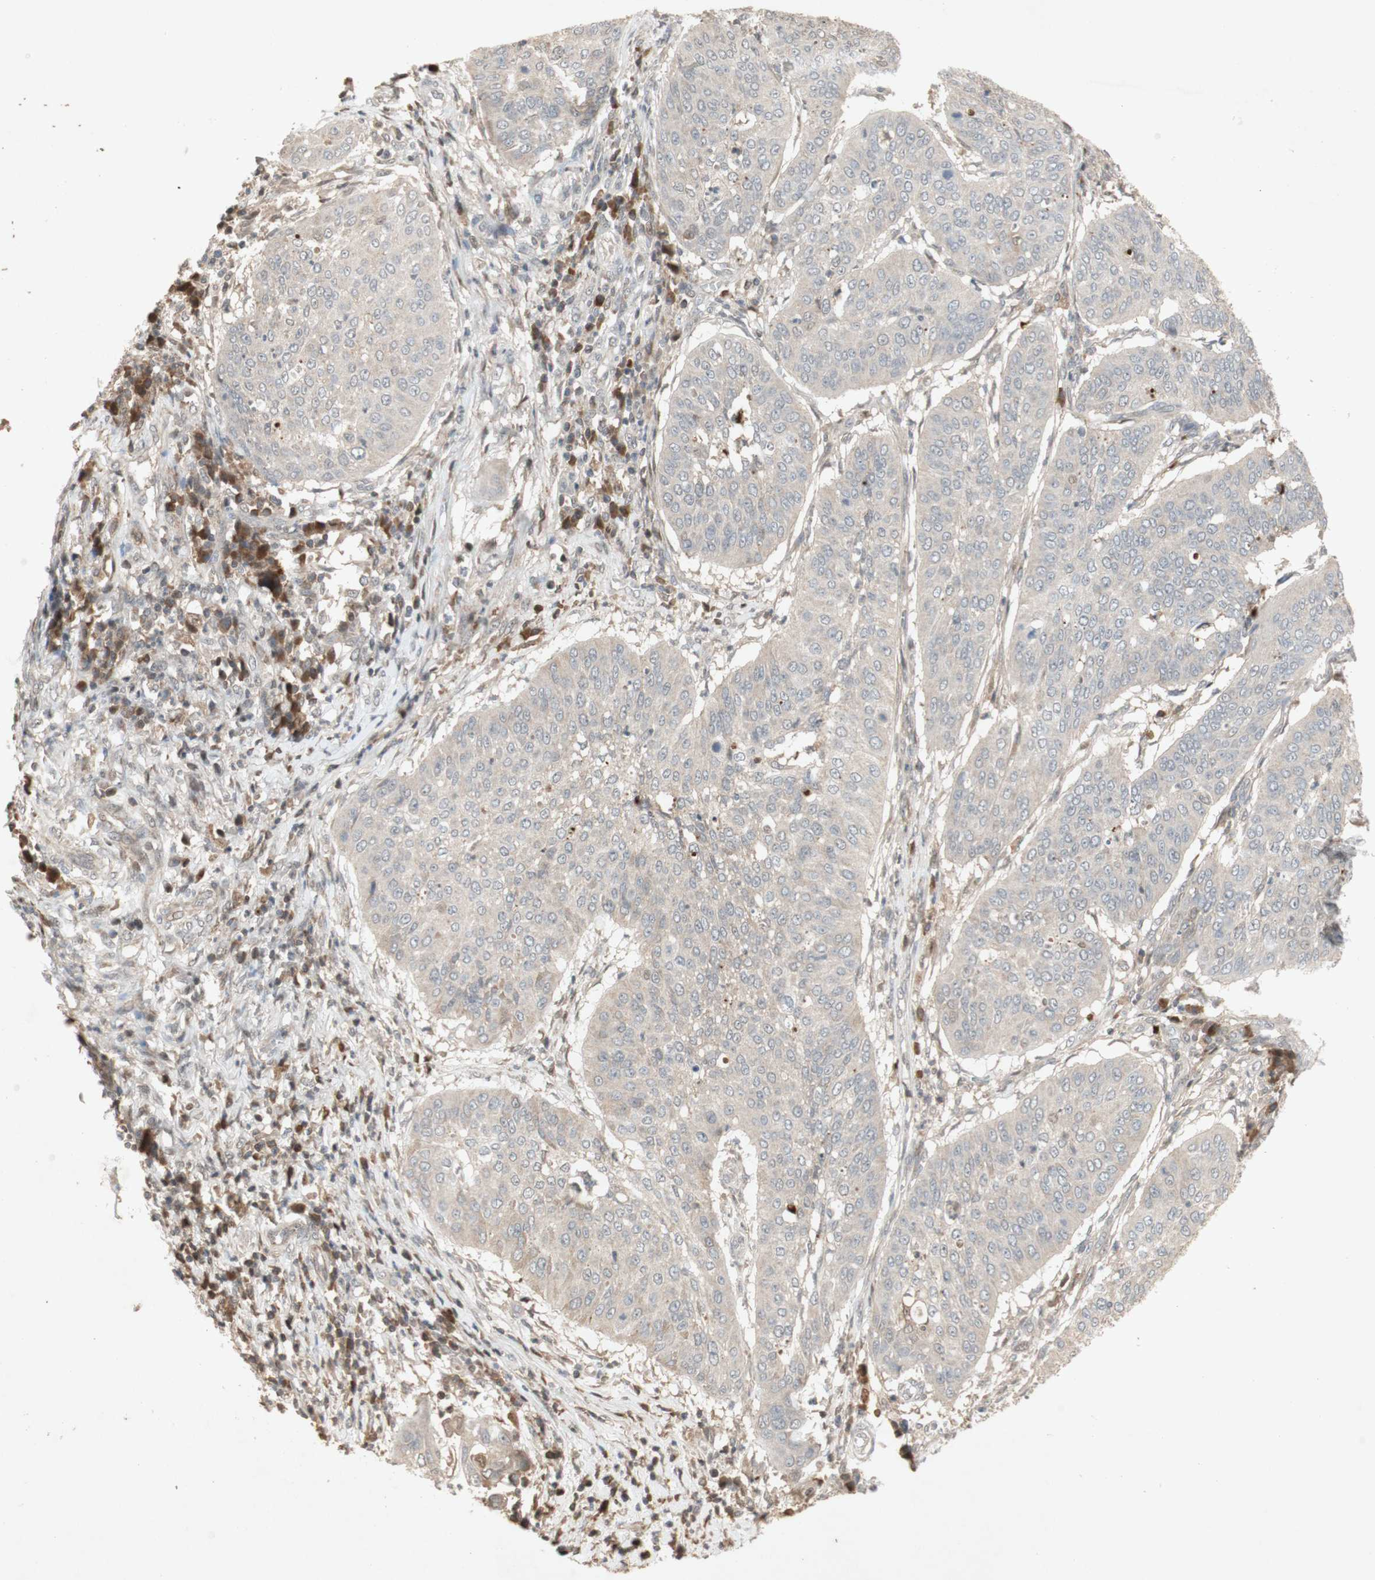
{"staining": {"intensity": "negative", "quantity": "none", "location": "none"}, "tissue": "cervical cancer", "cell_type": "Tumor cells", "image_type": "cancer", "snomed": [{"axis": "morphology", "description": "Normal tissue, NOS"}, {"axis": "morphology", "description": "Squamous cell carcinoma, NOS"}, {"axis": "topography", "description": "Cervix"}], "caption": "Immunohistochemical staining of cervical cancer (squamous cell carcinoma) shows no significant positivity in tumor cells.", "gene": "NRG4", "patient": {"sex": "female", "age": 39}}